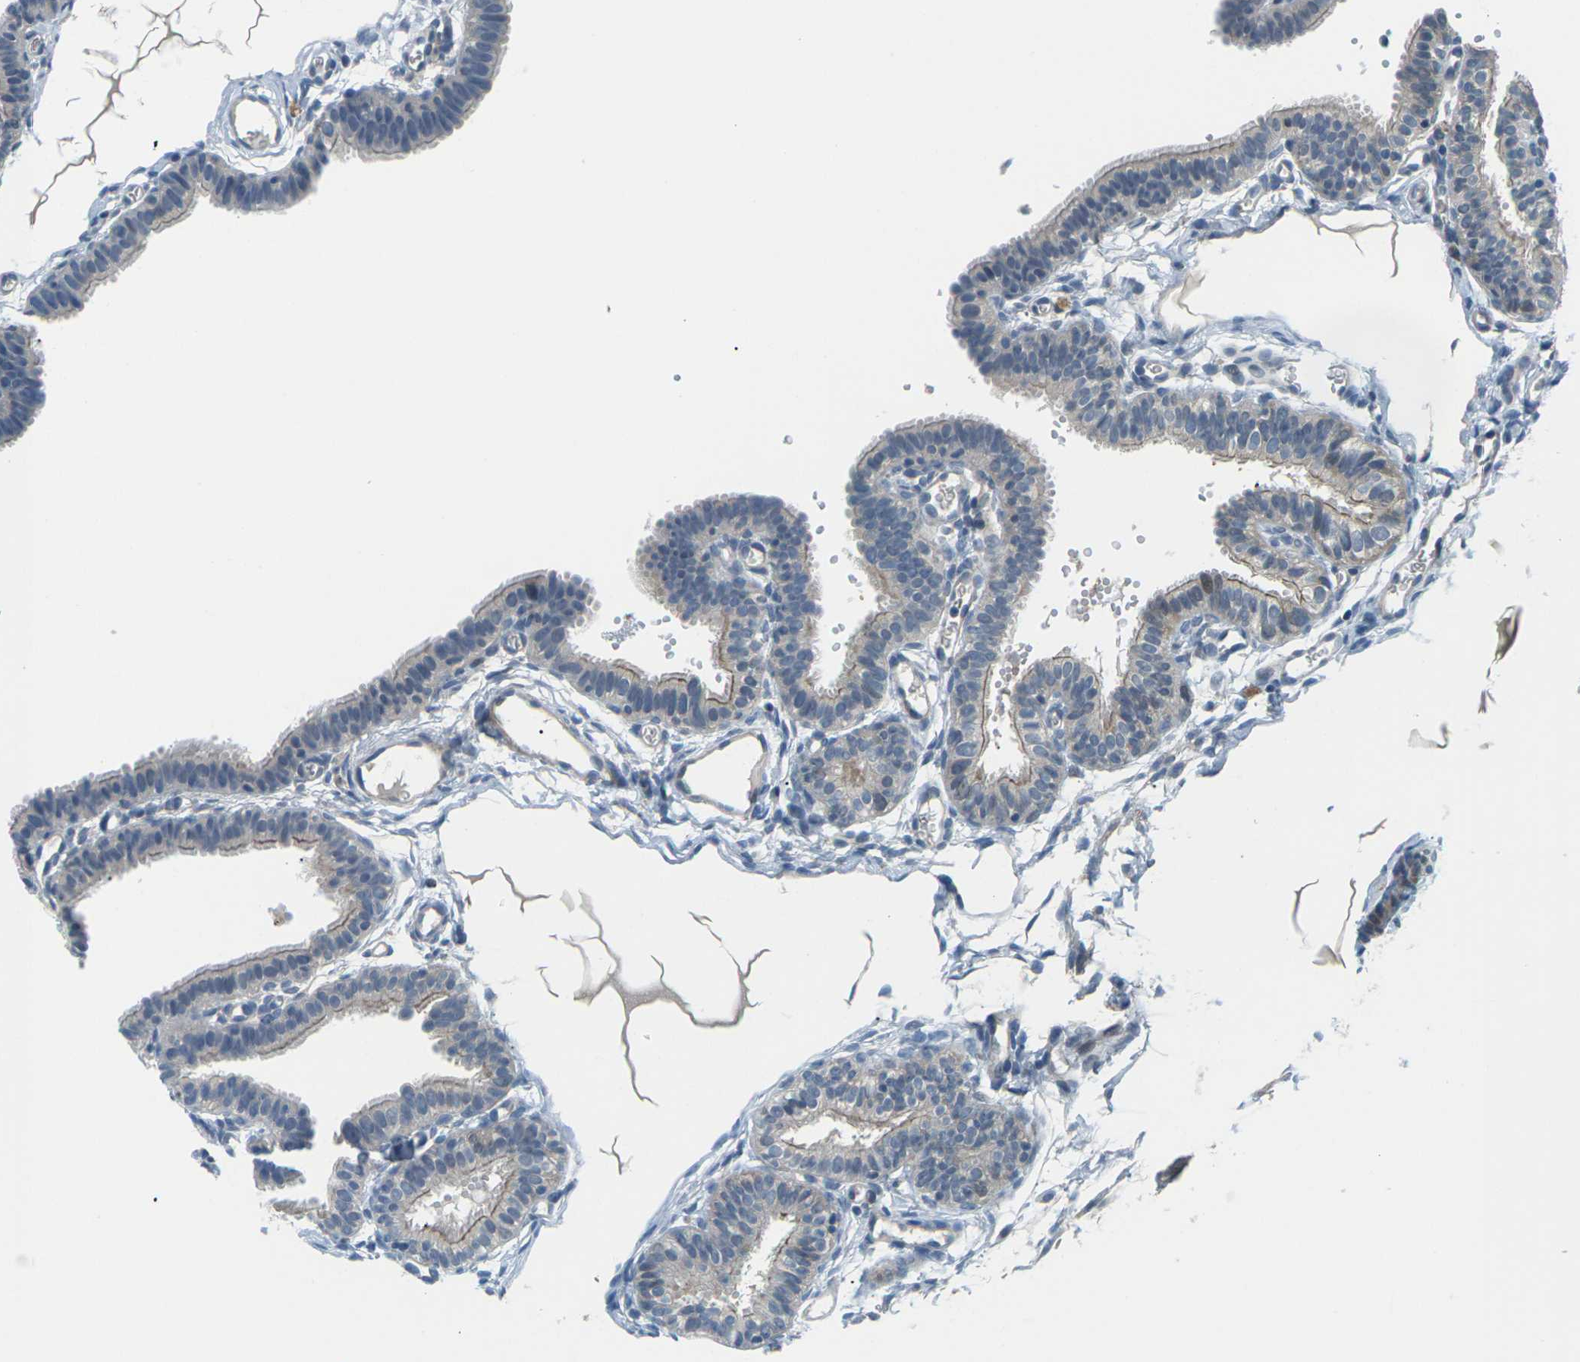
{"staining": {"intensity": "negative", "quantity": "none", "location": "none"}, "tissue": "fallopian tube", "cell_type": "Glandular cells", "image_type": "normal", "snomed": [{"axis": "morphology", "description": "Normal tissue, NOS"}, {"axis": "topography", "description": "Fallopian tube"}, {"axis": "topography", "description": "Placenta"}], "caption": "Immunohistochemistry micrograph of normal fallopian tube stained for a protein (brown), which exhibits no positivity in glandular cells. (Immunohistochemistry, brightfield microscopy, high magnification).", "gene": "SLC13A3", "patient": {"sex": "female", "age": 34}}